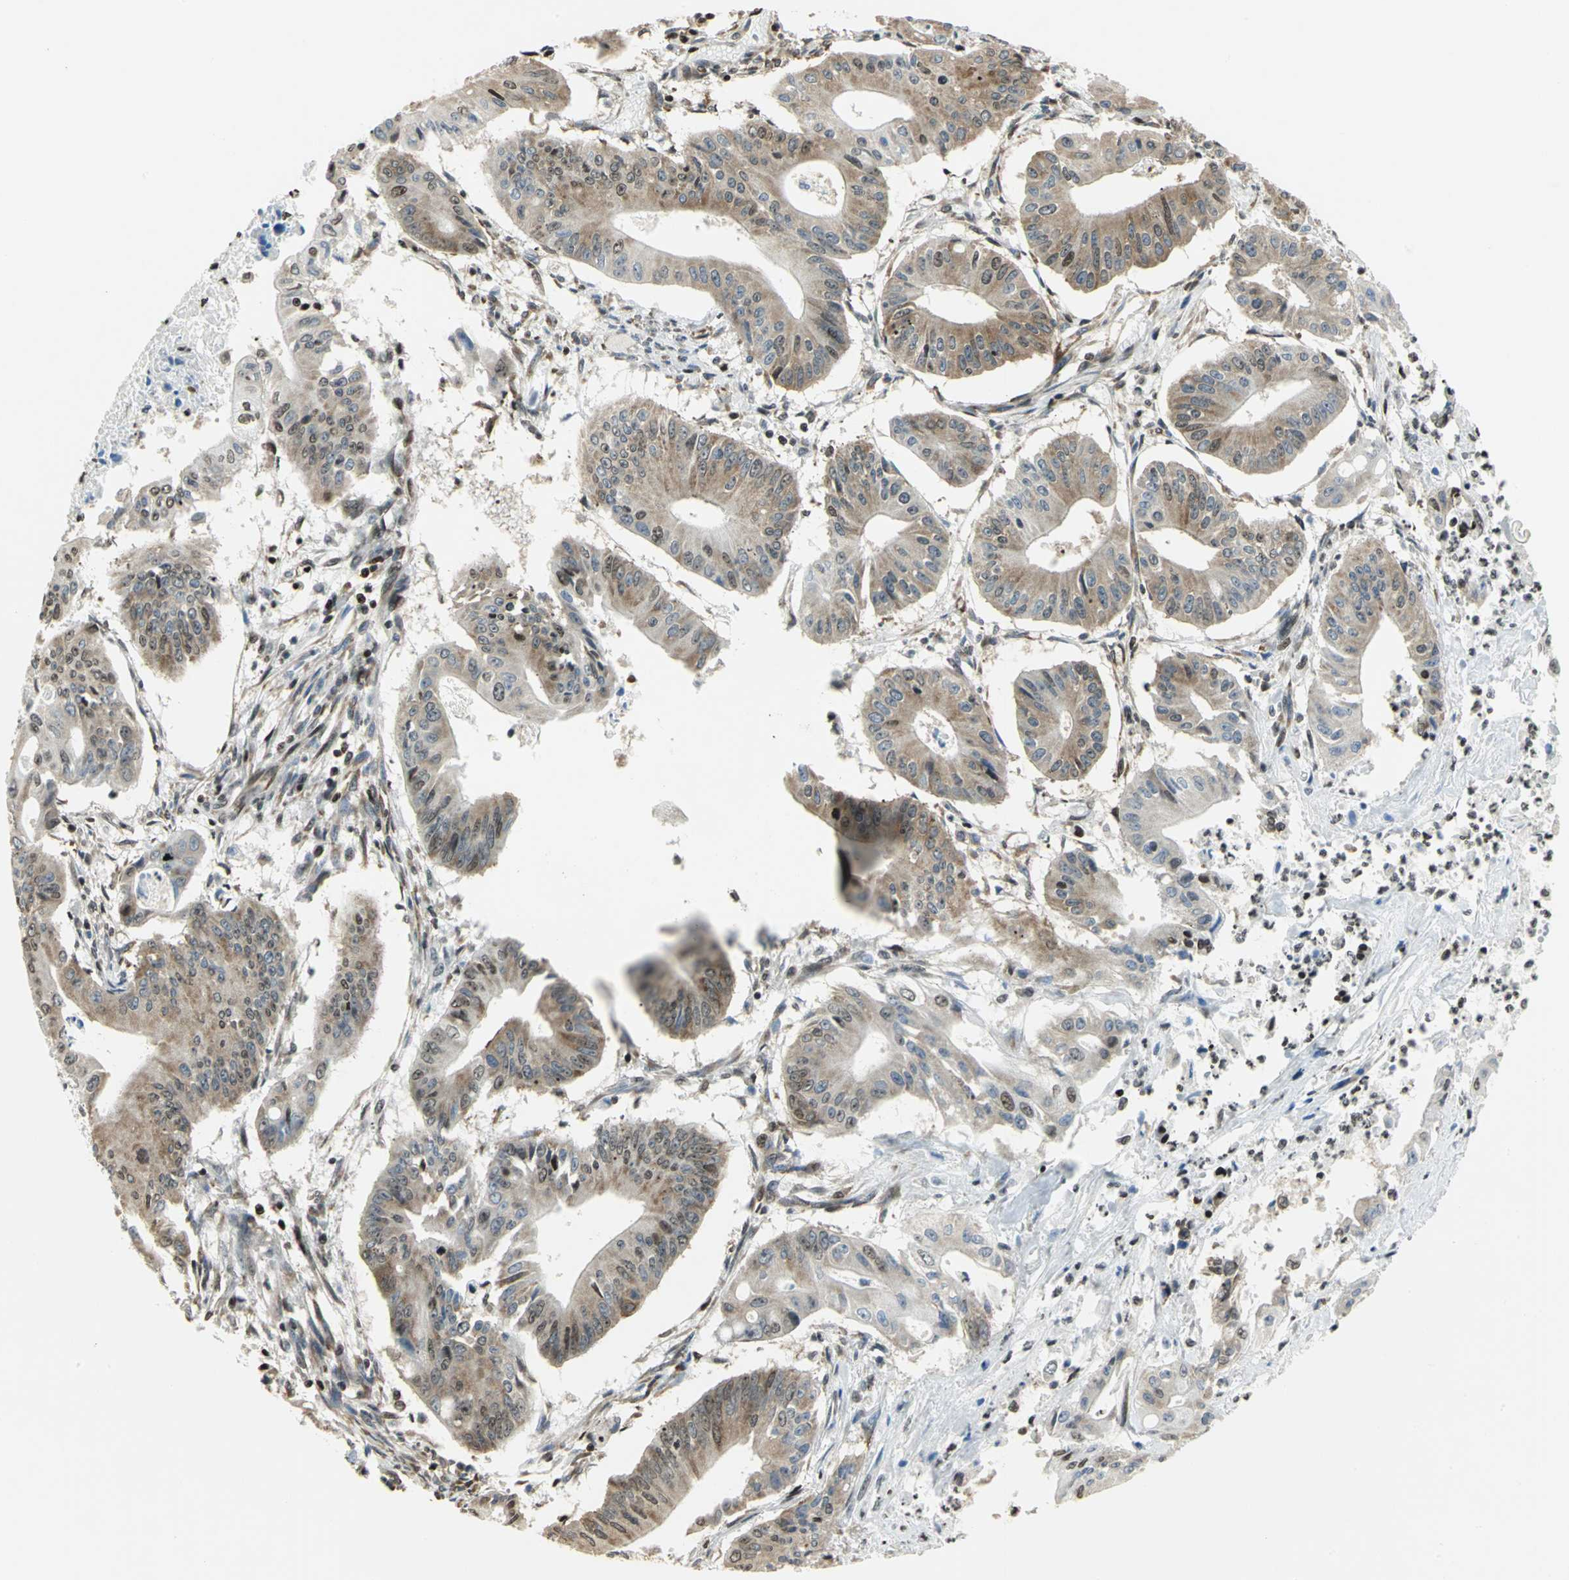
{"staining": {"intensity": "moderate", "quantity": ">75%", "location": "cytoplasmic/membranous,nuclear"}, "tissue": "pancreatic cancer", "cell_type": "Tumor cells", "image_type": "cancer", "snomed": [{"axis": "morphology", "description": "Normal tissue, NOS"}, {"axis": "topography", "description": "Lymph node"}], "caption": "Tumor cells reveal medium levels of moderate cytoplasmic/membranous and nuclear expression in about >75% of cells in human pancreatic cancer.", "gene": "HMGB1", "patient": {"sex": "male", "age": 62}}